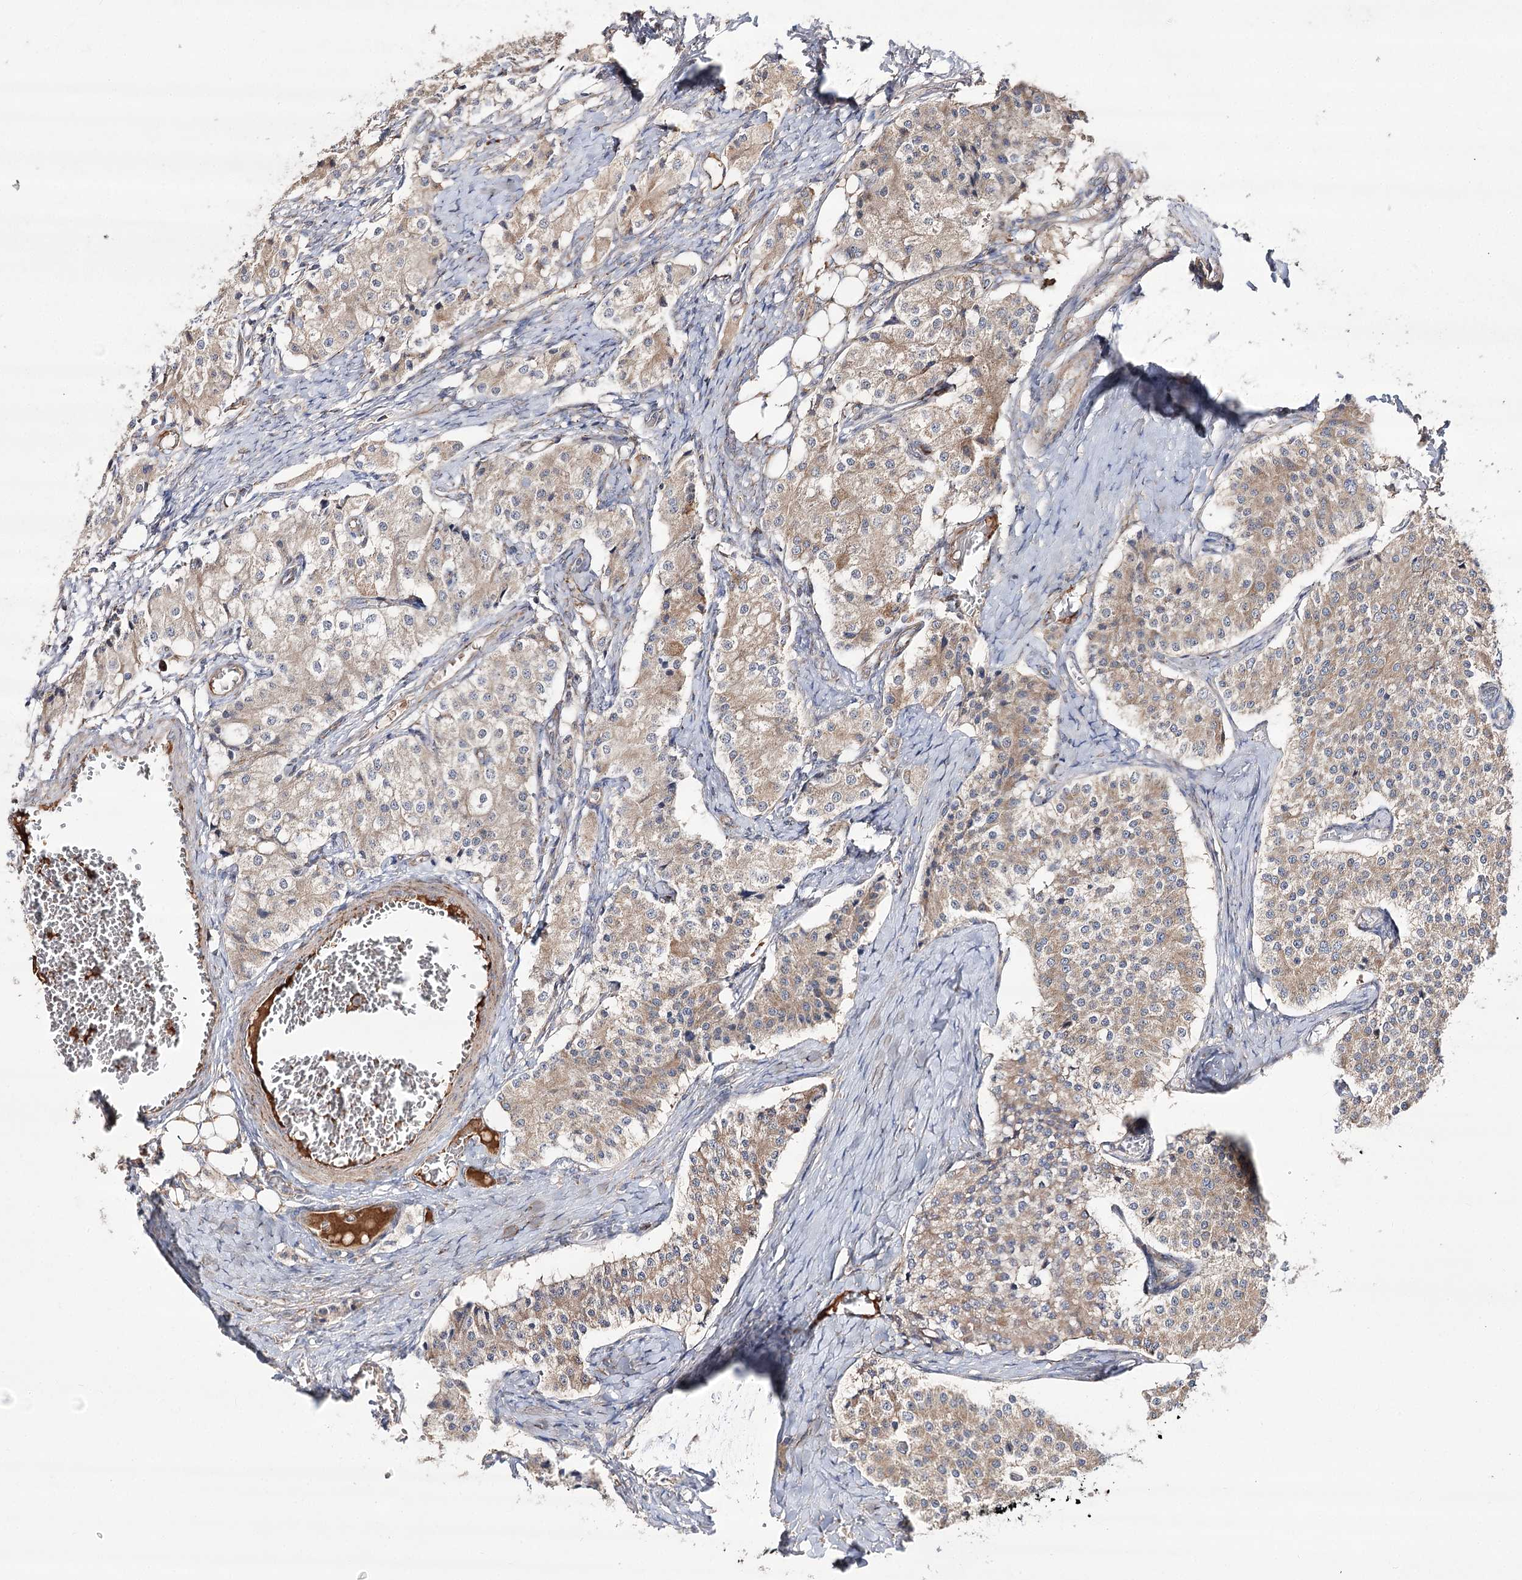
{"staining": {"intensity": "weak", "quantity": ">75%", "location": "cytoplasmic/membranous"}, "tissue": "carcinoid", "cell_type": "Tumor cells", "image_type": "cancer", "snomed": [{"axis": "morphology", "description": "Carcinoid, malignant, NOS"}, {"axis": "topography", "description": "Colon"}], "caption": "This is a photomicrograph of immunohistochemistry staining of malignant carcinoid, which shows weak expression in the cytoplasmic/membranous of tumor cells.", "gene": "NADK2", "patient": {"sex": "female", "age": 52}}